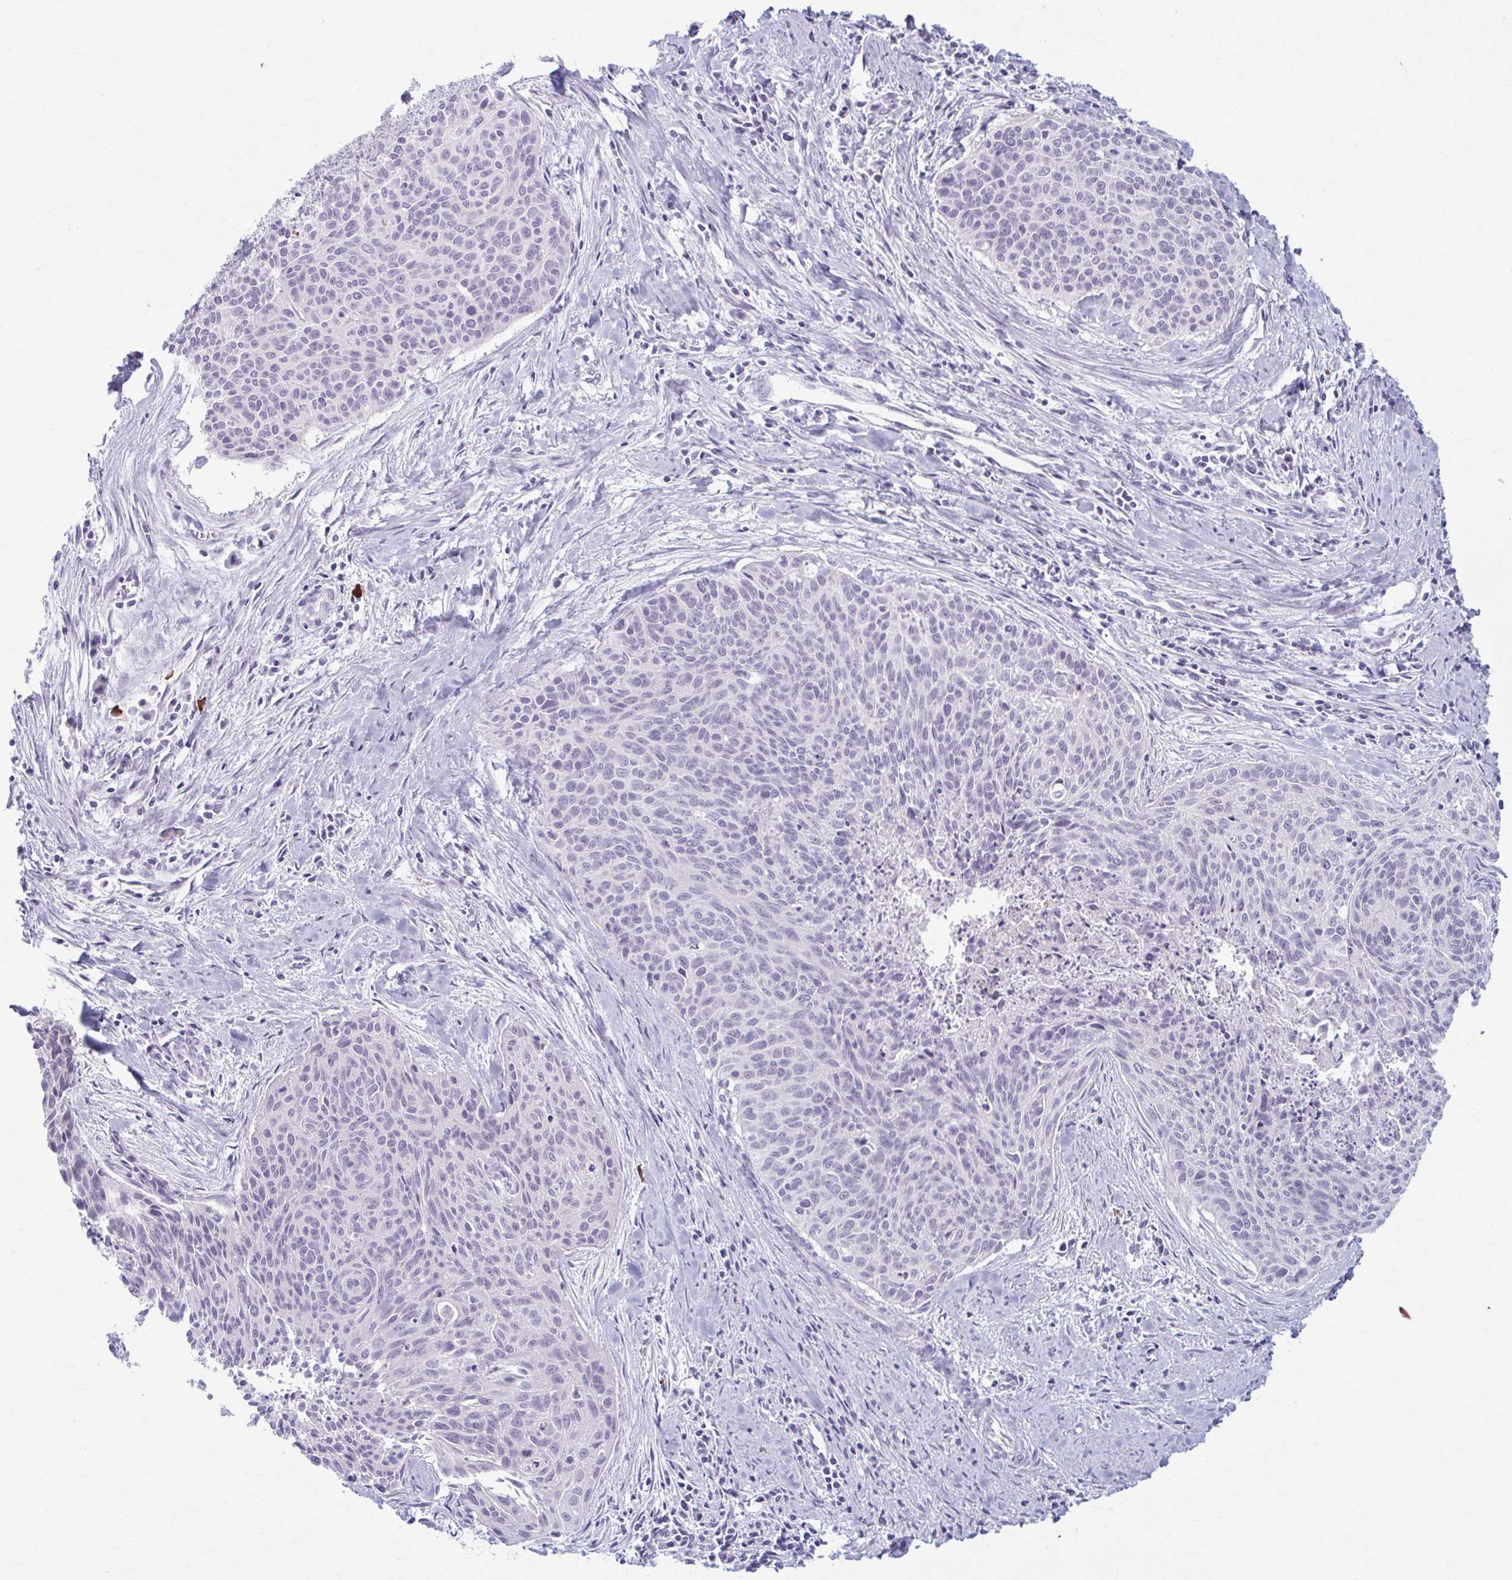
{"staining": {"intensity": "negative", "quantity": "none", "location": "none"}, "tissue": "cervical cancer", "cell_type": "Tumor cells", "image_type": "cancer", "snomed": [{"axis": "morphology", "description": "Squamous cell carcinoma, NOS"}, {"axis": "topography", "description": "Cervix"}], "caption": "An immunohistochemistry micrograph of cervical cancer (squamous cell carcinoma) is shown. There is no staining in tumor cells of cervical cancer (squamous cell carcinoma).", "gene": "LDLRAP1", "patient": {"sex": "female", "age": 55}}